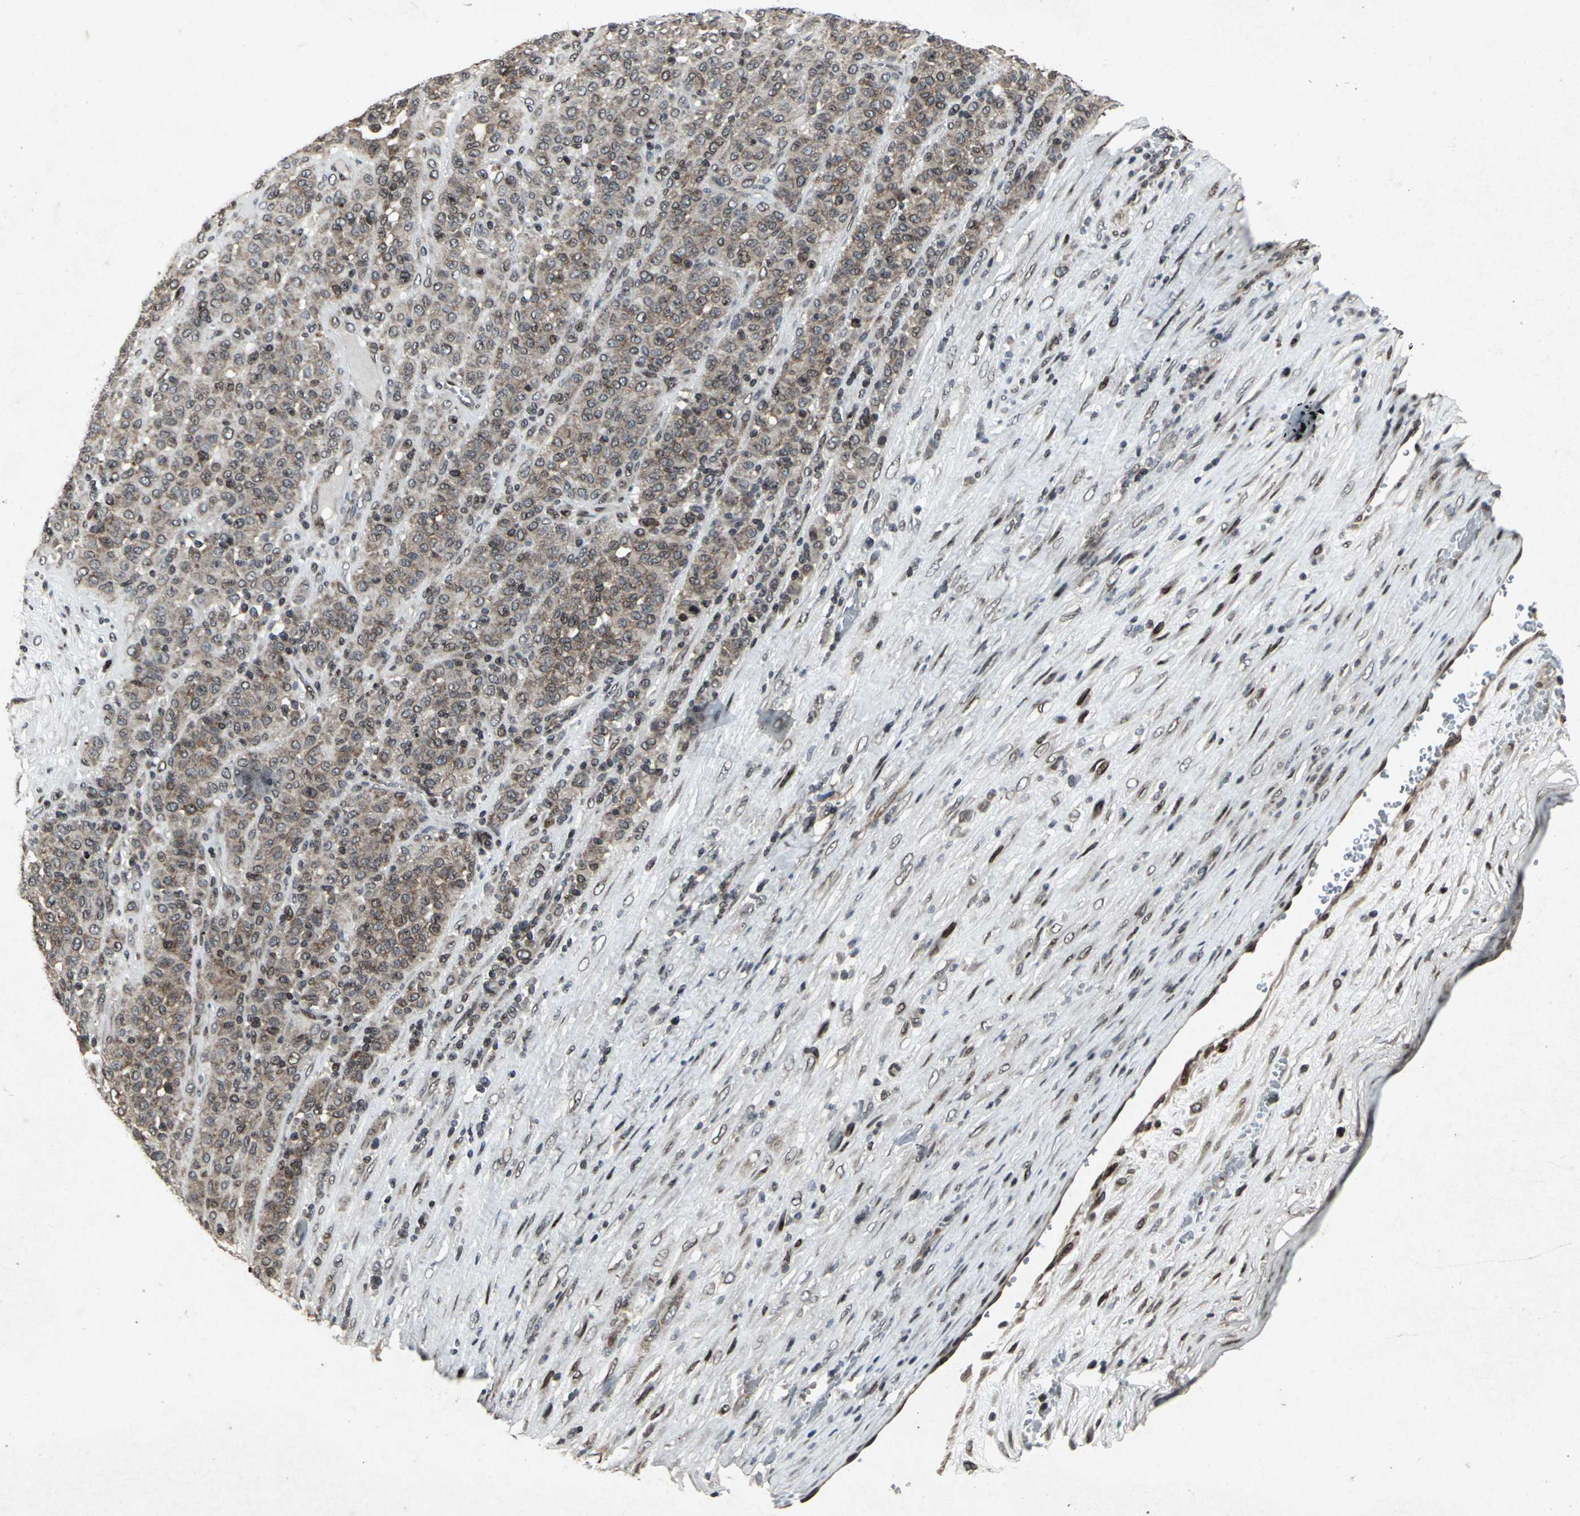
{"staining": {"intensity": "weak", "quantity": ">75%", "location": "cytoplasmic/membranous"}, "tissue": "melanoma", "cell_type": "Tumor cells", "image_type": "cancer", "snomed": [{"axis": "morphology", "description": "Malignant melanoma, Metastatic site"}, {"axis": "topography", "description": "Pancreas"}], "caption": "The immunohistochemical stain highlights weak cytoplasmic/membranous staining in tumor cells of malignant melanoma (metastatic site) tissue.", "gene": "SH2B3", "patient": {"sex": "female", "age": 30}}